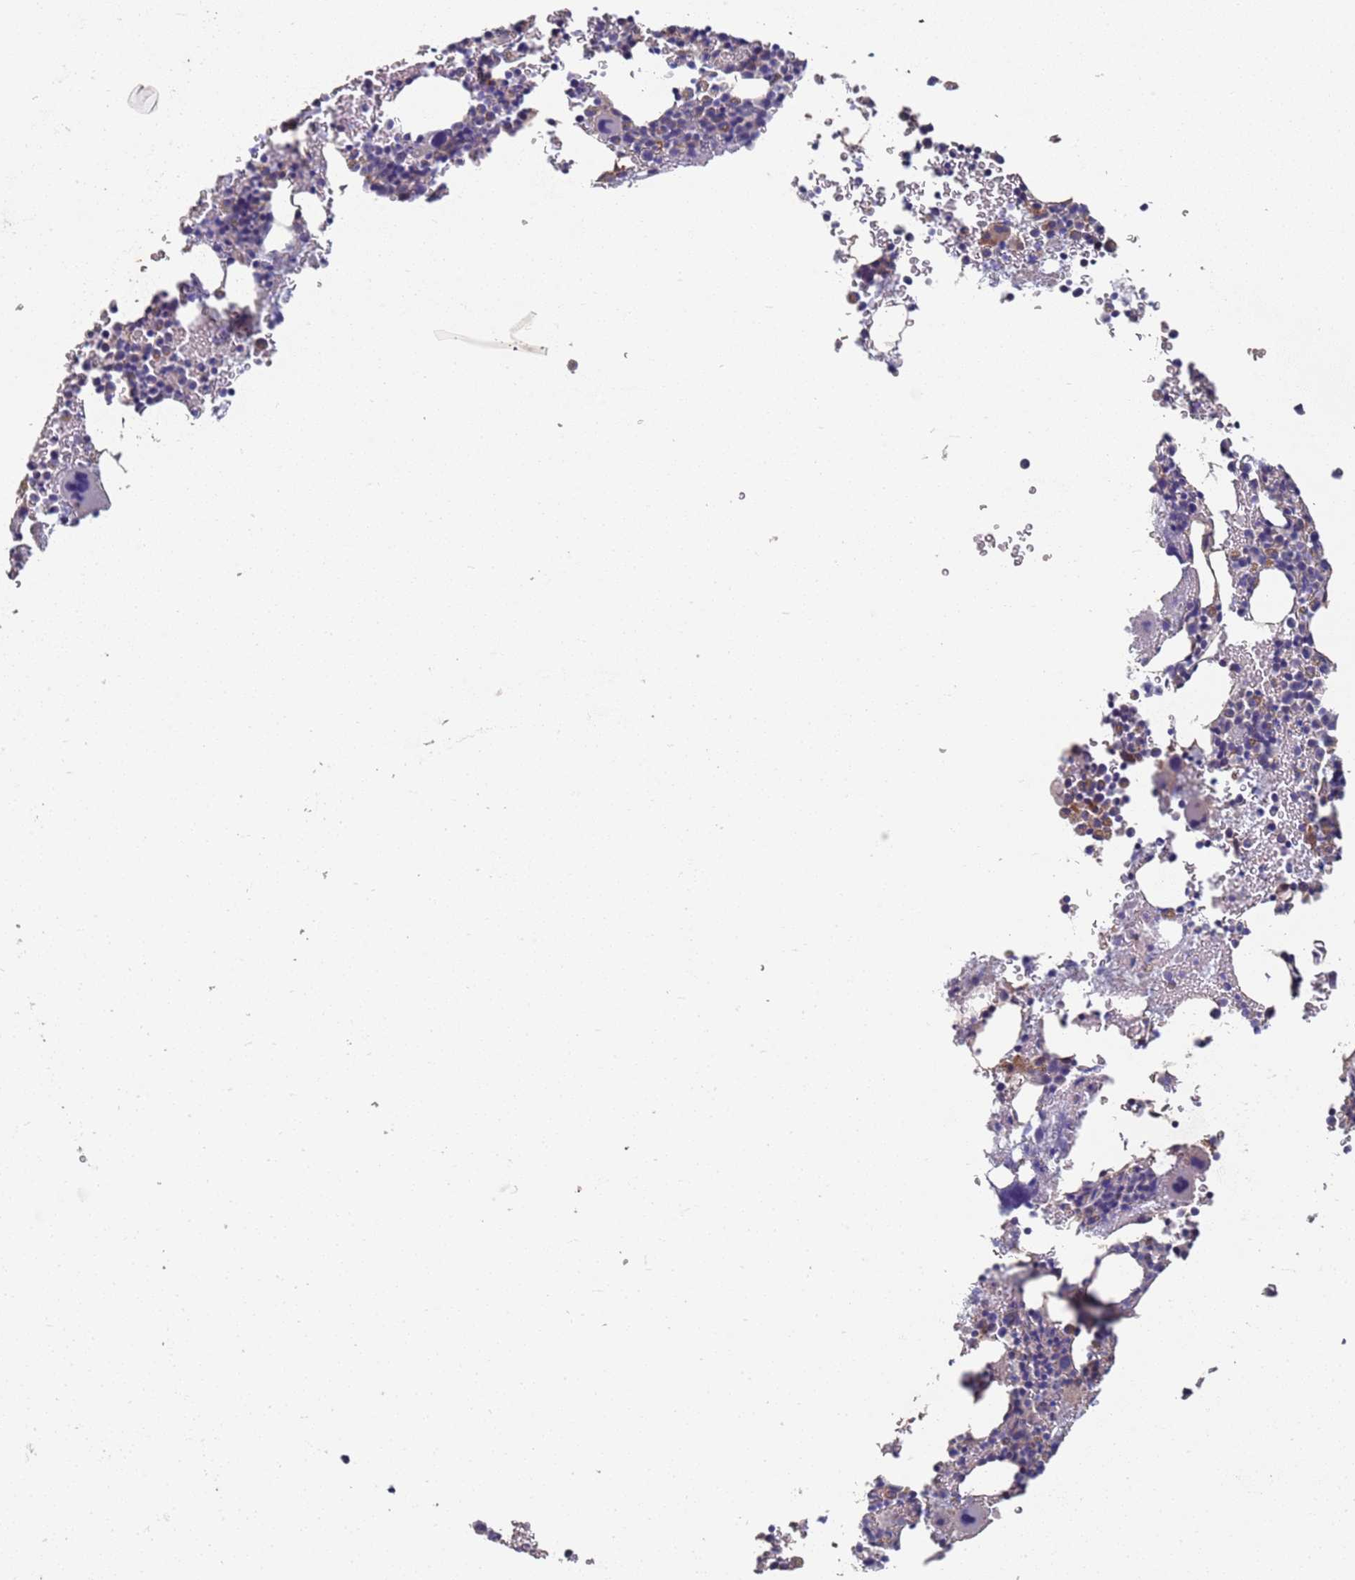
{"staining": {"intensity": "weak", "quantity": "<25%", "location": "cytoplasmic/membranous"}, "tissue": "bone marrow", "cell_type": "Hematopoietic cells", "image_type": "normal", "snomed": [{"axis": "morphology", "description": "Normal tissue, NOS"}, {"axis": "topography", "description": "Bone marrow"}], "caption": "DAB (3,3'-diaminobenzidine) immunohistochemical staining of unremarkable bone marrow shows no significant staining in hematopoietic cells.", "gene": "ANK2", "patient": {"sex": "male", "age": 41}}